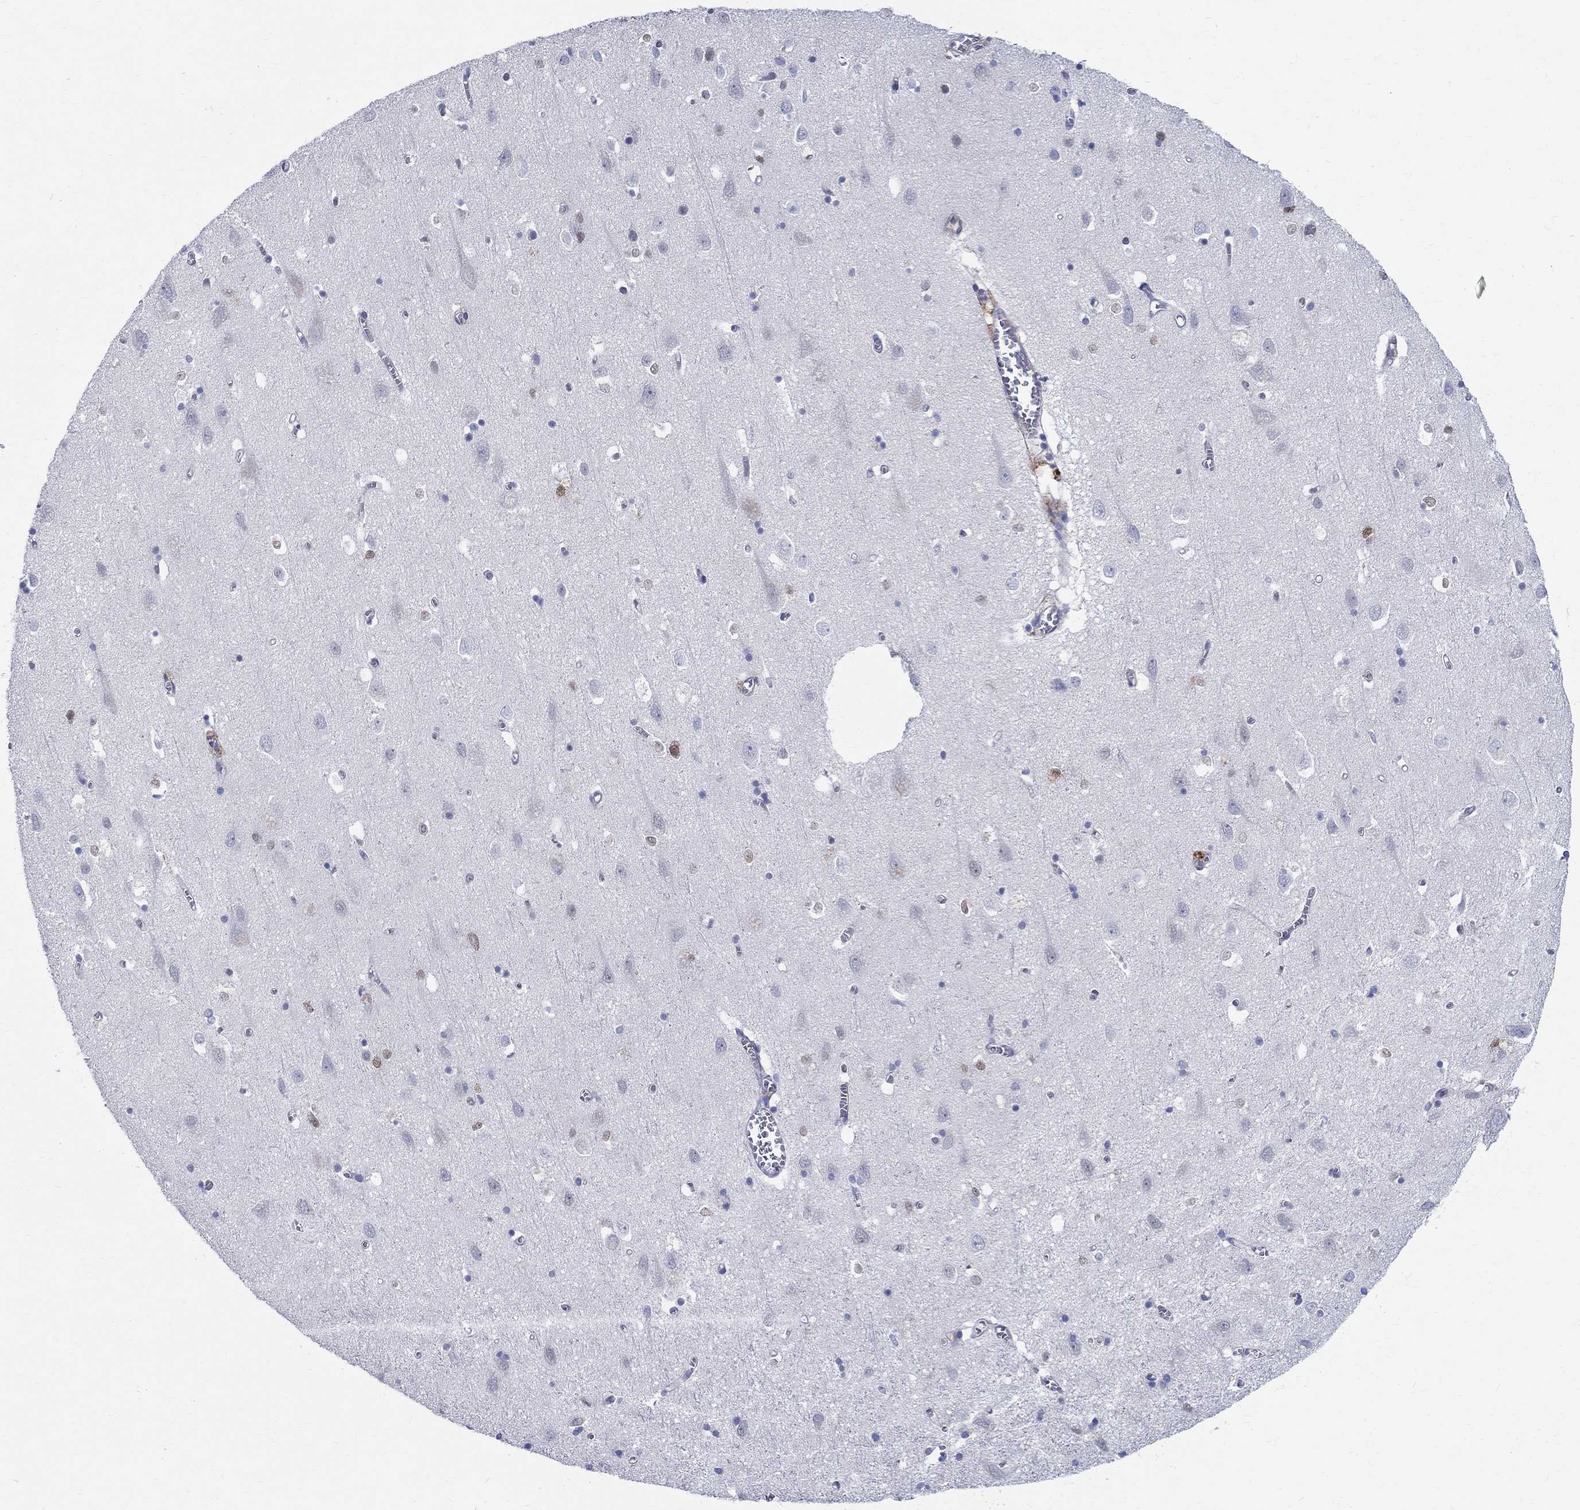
{"staining": {"intensity": "negative", "quantity": "none", "location": "none"}, "tissue": "cerebral cortex", "cell_type": "Endothelial cells", "image_type": "normal", "snomed": [{"axis": "morphology", "description": "Normal tissue, NOS"}, {"axis": "topography", "description": "Cerebral cortex"}], "caption": "Immunohistochemistry (IHC) photomicrograph of benign cerebral cortex stained for a protein (brown), which exhibits no expression in endothelial cells.", "gene": "SOX2", "patient": {"sex": "male", "age": 70}}